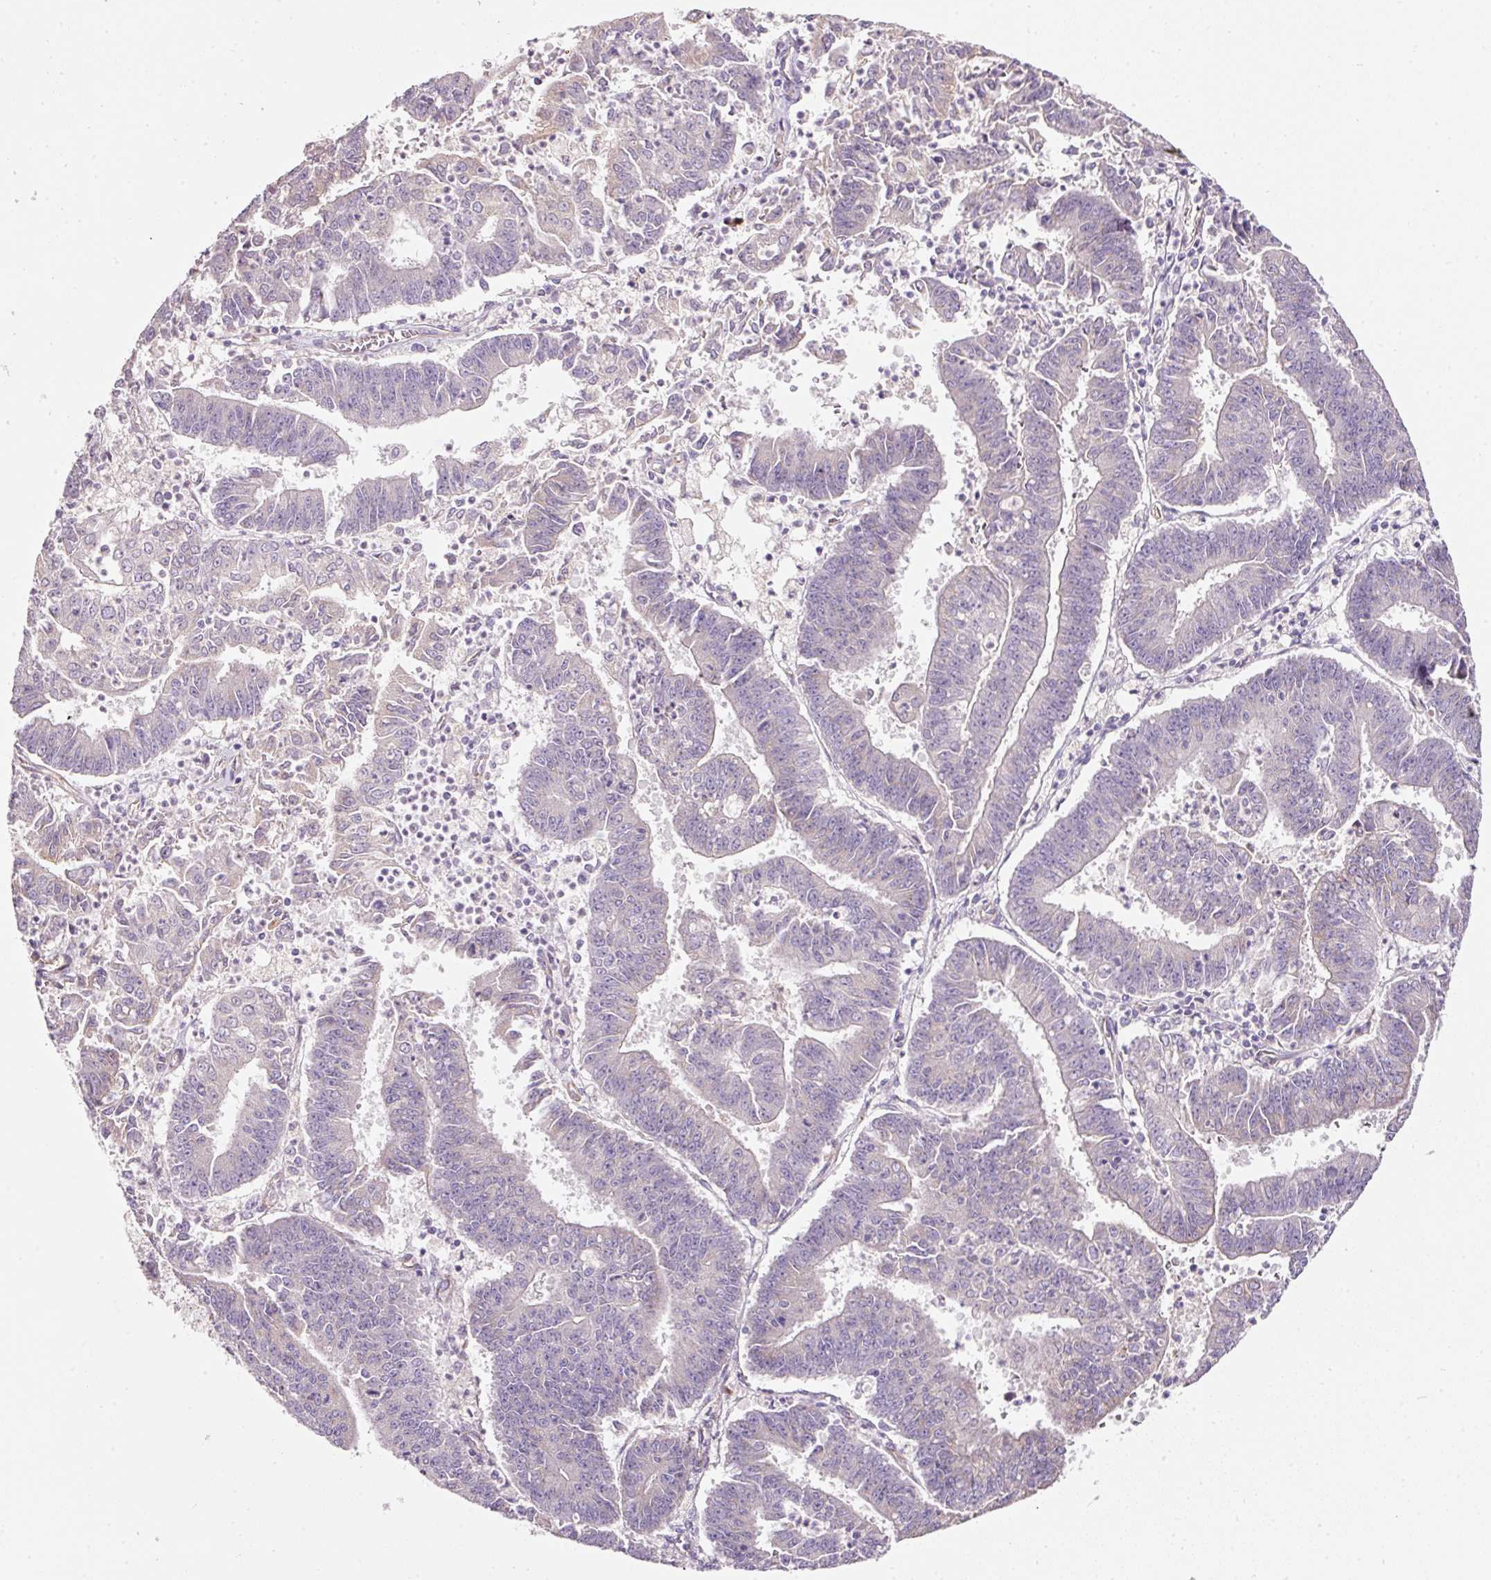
{"staining": {"intensity": "negative", "quantity": "none", "location": "none"}, "tissue": "endometrial cancer", "cell_type": "Tumor cells", "image_type": "cancer", "snomed": [{"axis": "morphology", "description": "Adenocarcinoma, NOS"}, {"axis": "topography", "description": "Endometrium"}], "caption": "DAB (3,3'-diaminobenzidine) immunohistochemical staining of endometrial cancer (adenocarcinoma) shows no significant expression in tumor cells.", "gene": "NBPF11", "patient": {"sex": "female", "age": 73}}